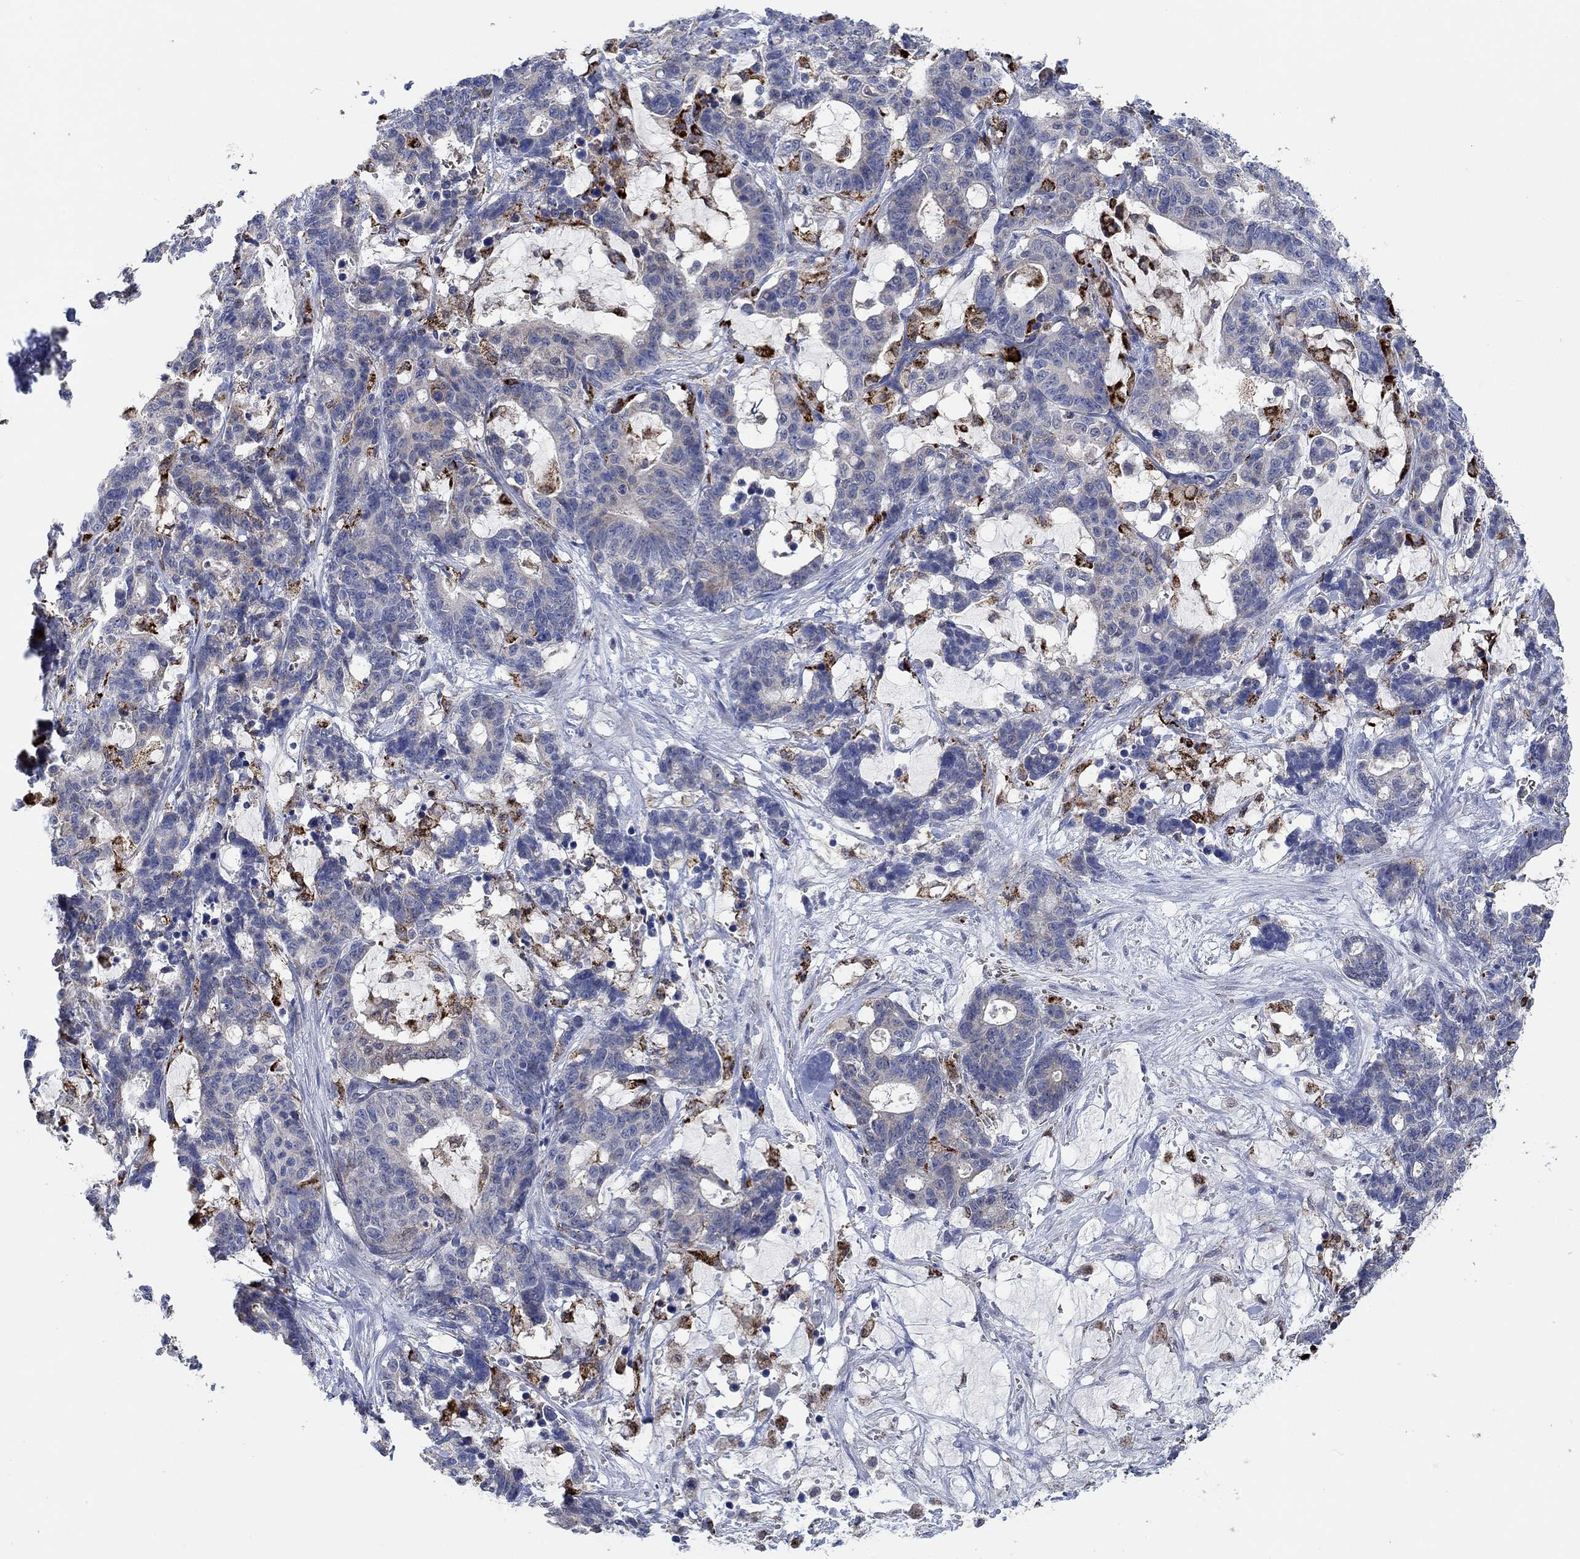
{"staining": {"intensity": "negative", "quantity": "none", "location": "none"}, "tissue": "stomach cancer", "cell_type": "Tumor cells", "image_type": "cancer", "snomed": [{"axis": "morphology", "description": "Normal tissue, NOS"}, {"axis": "morphology", "description": "Adenocarcinoma, NOS"}, {"axis": "topography", "description": "Stomach"}], "caption": "Immunohistochemical staining of human adenocarcinoma (stomach) shows no significant expression in tumor cells. (Stains: DAB IHC with hematoxylin counter stain, Microscopy: brightfield microscopy at high magnification).", "gene": "MPP1", "patient": {"sex": "female", "age": 64}}